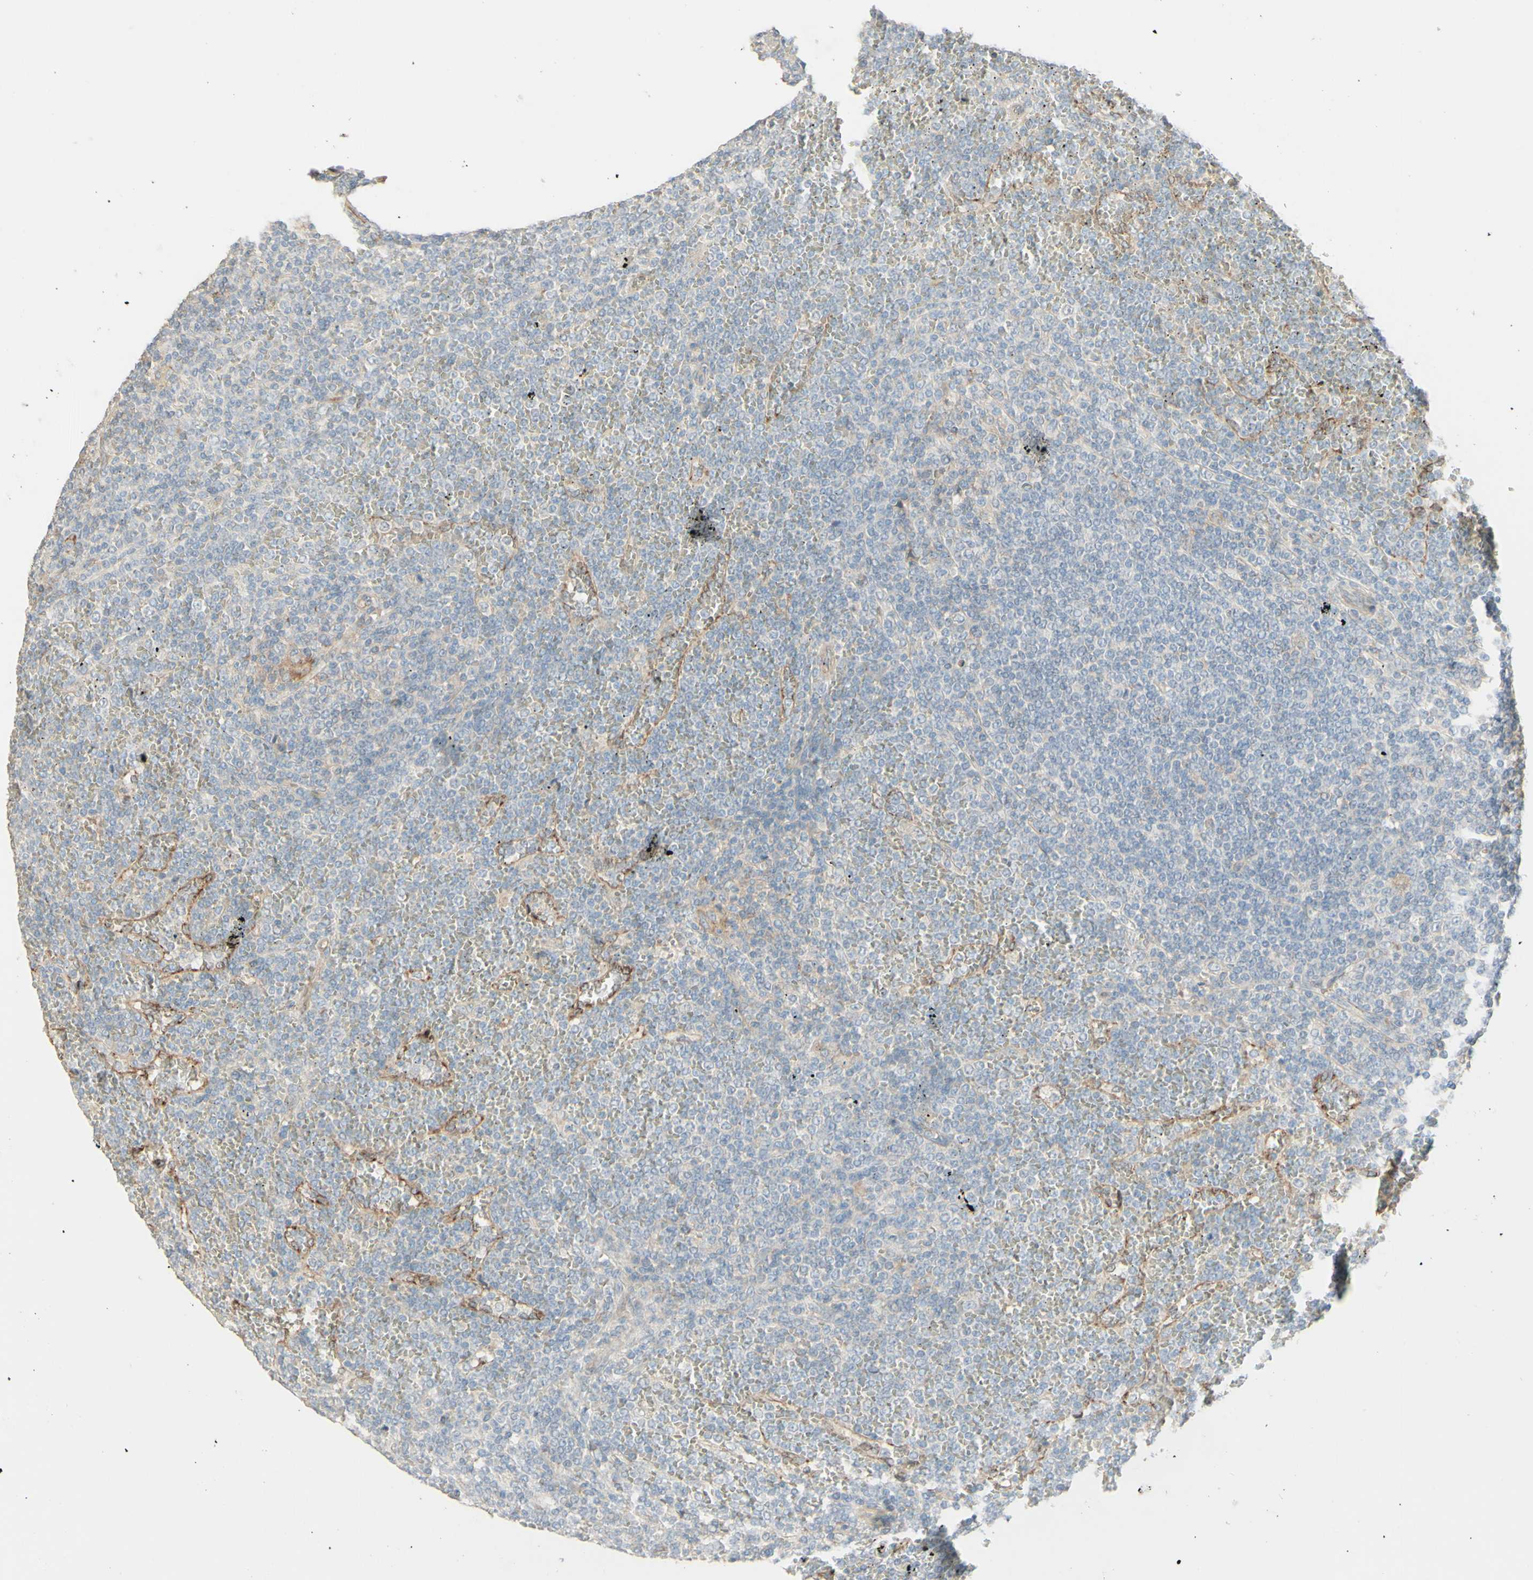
{"staining": {"intensity": "negative", "quantity": "none", "location": "none"}, "tissue": "lymphoma", "cell_type": "Tumor cells", "image_type": "cancer", "snomed": [{"axis": "morphology", "description": "Malignant lymphoma, non-Hodgkin's type, Low grade"}, {"axis": "topography", "description": "Spleen"}], "caption": "IHC of lymphoma exhibits no positivity in tumor cells. Nuclei are stained in blue.", "gene": "RNF149", "patient": {"sex": "female", "age": 19}}